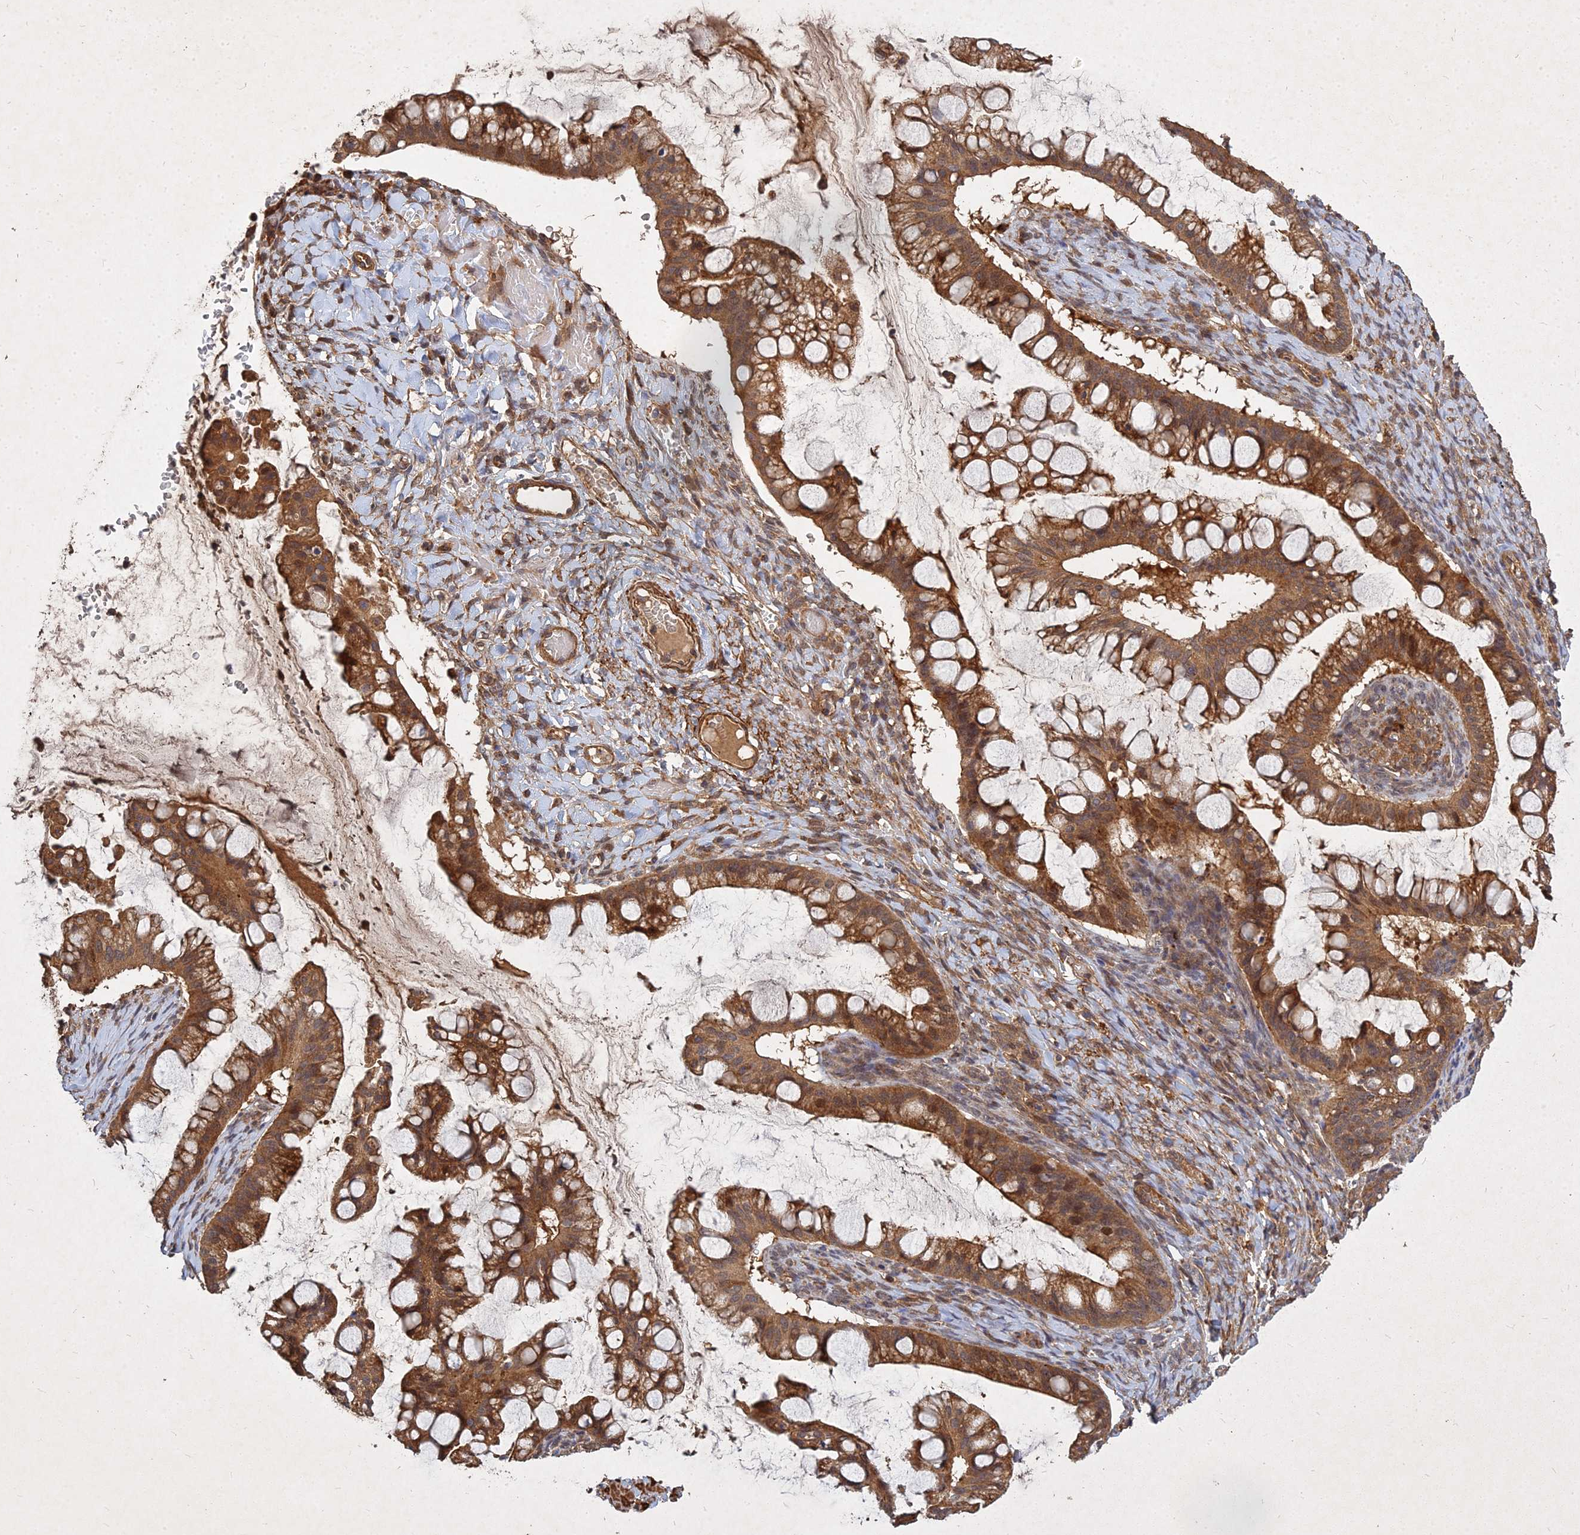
{"staining": {"intensity": "moderate", "quantity": ">75%", "location": "cytoplasmic/membranous"}, "tissue": "ovarian cancer", "cell_type": "Tumor cells", "image_type": "cancer", "snomed": [{"axis": "morphology", "description": "Cystadenocarcinoma, mucinous, NOS"}, {"axis": "topography", "description": "Ovary"}], "caption": "The immunohistochemical stain shows moderate cytoplasmic/membranous expression in tumor cells of mucinous cystadenocarcinoma (ovarian) tissue. (IHC, brightfield microscopy, high magnification).", "gene": "UBE2W", "patient": {"sex": "female", "age": 73}}